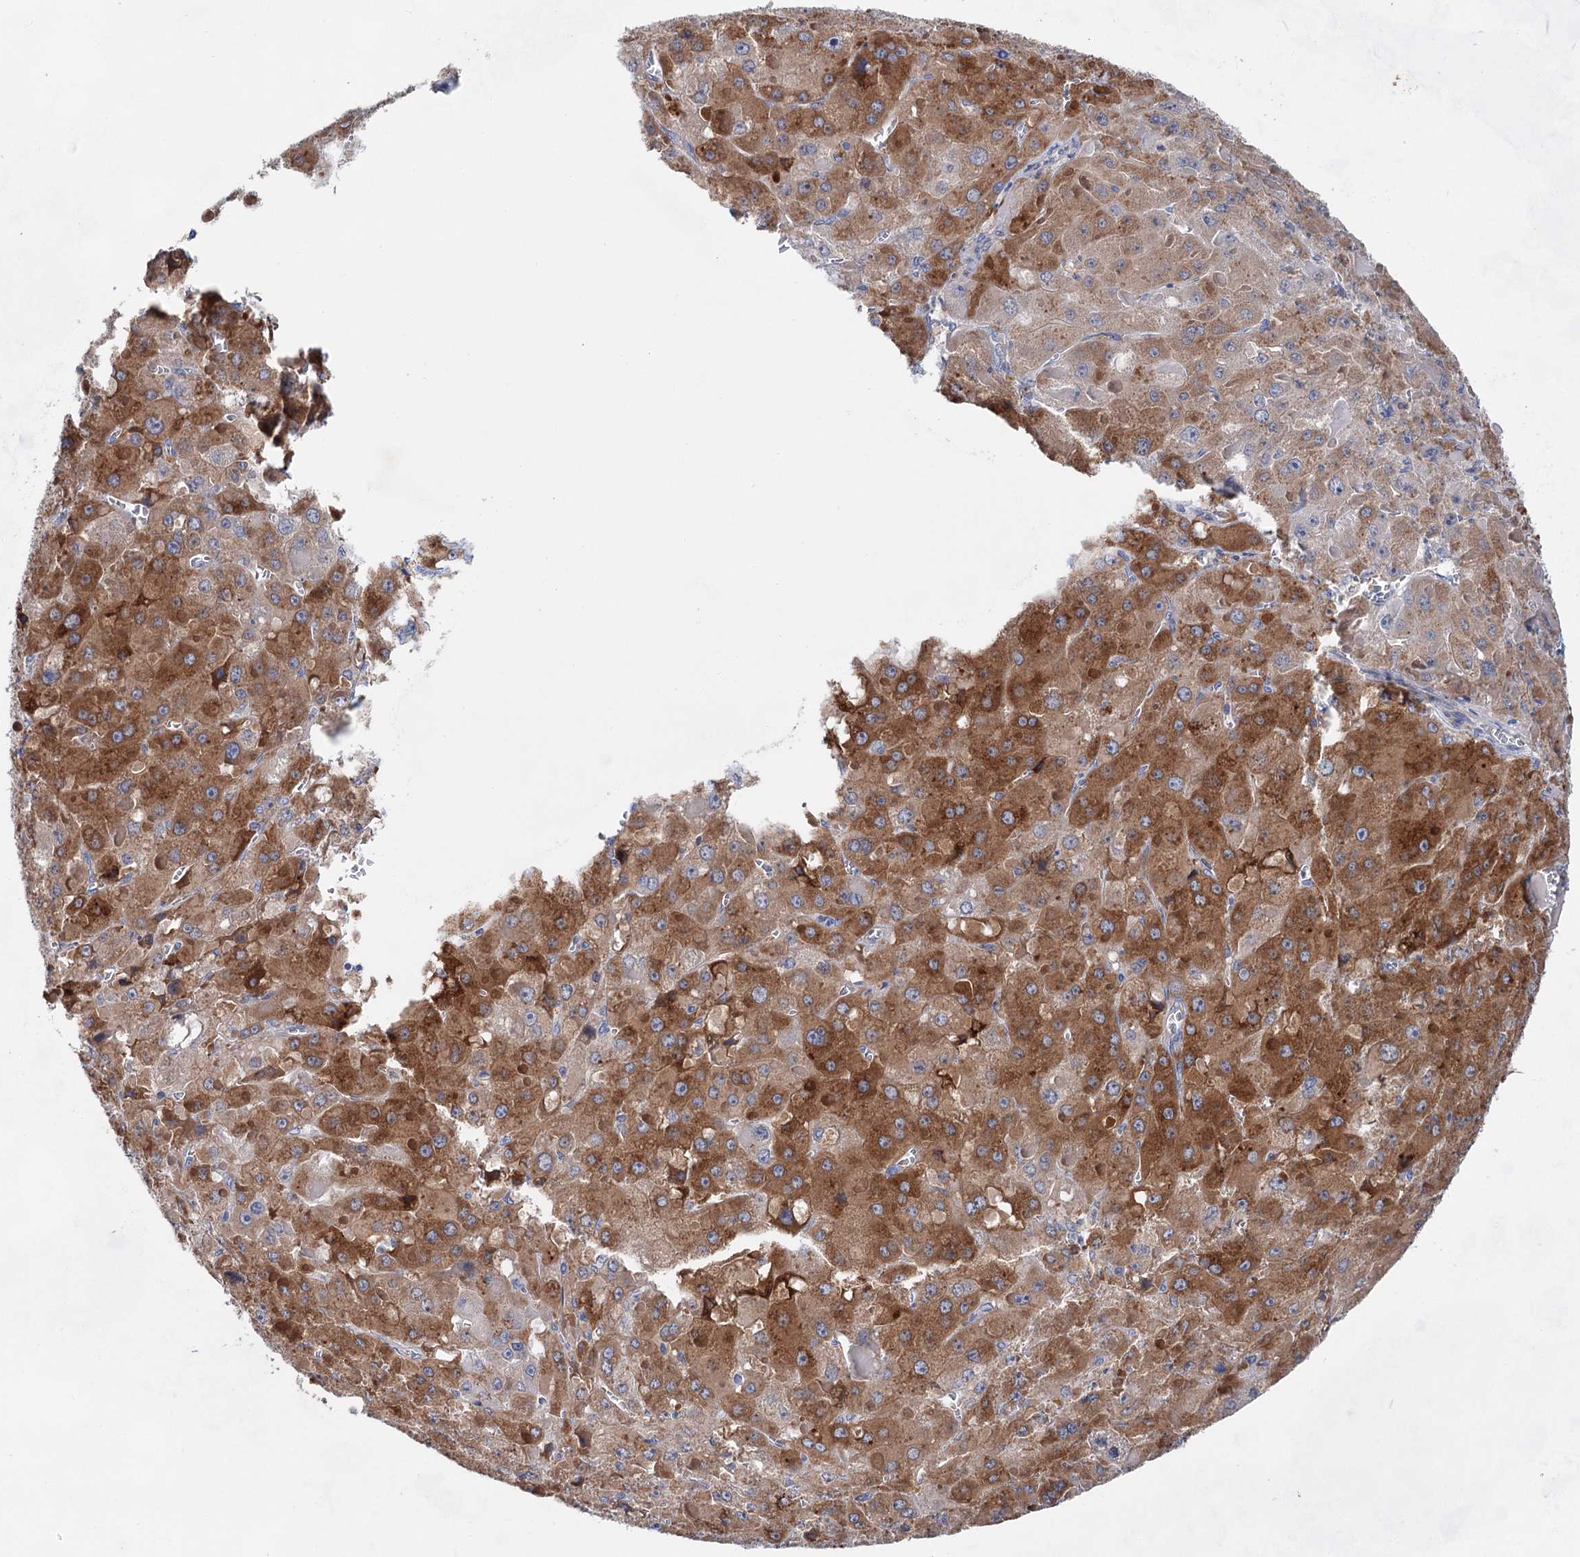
{"staining": {"intensity": "moderate", "quantity": ">75%", "location": "cytoplasmic/membranous"}, "tissue": "liver cancer", "cell_type": "Tumor cells", "image_type": "cancer", "snomed": [{"axis": "morphology", "description": "Carcinoma, Hepatocellular, NOS"}, {"axis": "topography", "description": "Liver"}], "caption": "DAB (3,3'-diaminobenzidine) immunohistochemical staining of hepatocellular carcinoma (liver) displays moderate cytoplasmic/membranous protein staining in approximately >75% of tumor cells.", "gene": "MORN3", "patient": {"sex": "female", "age": 73}}